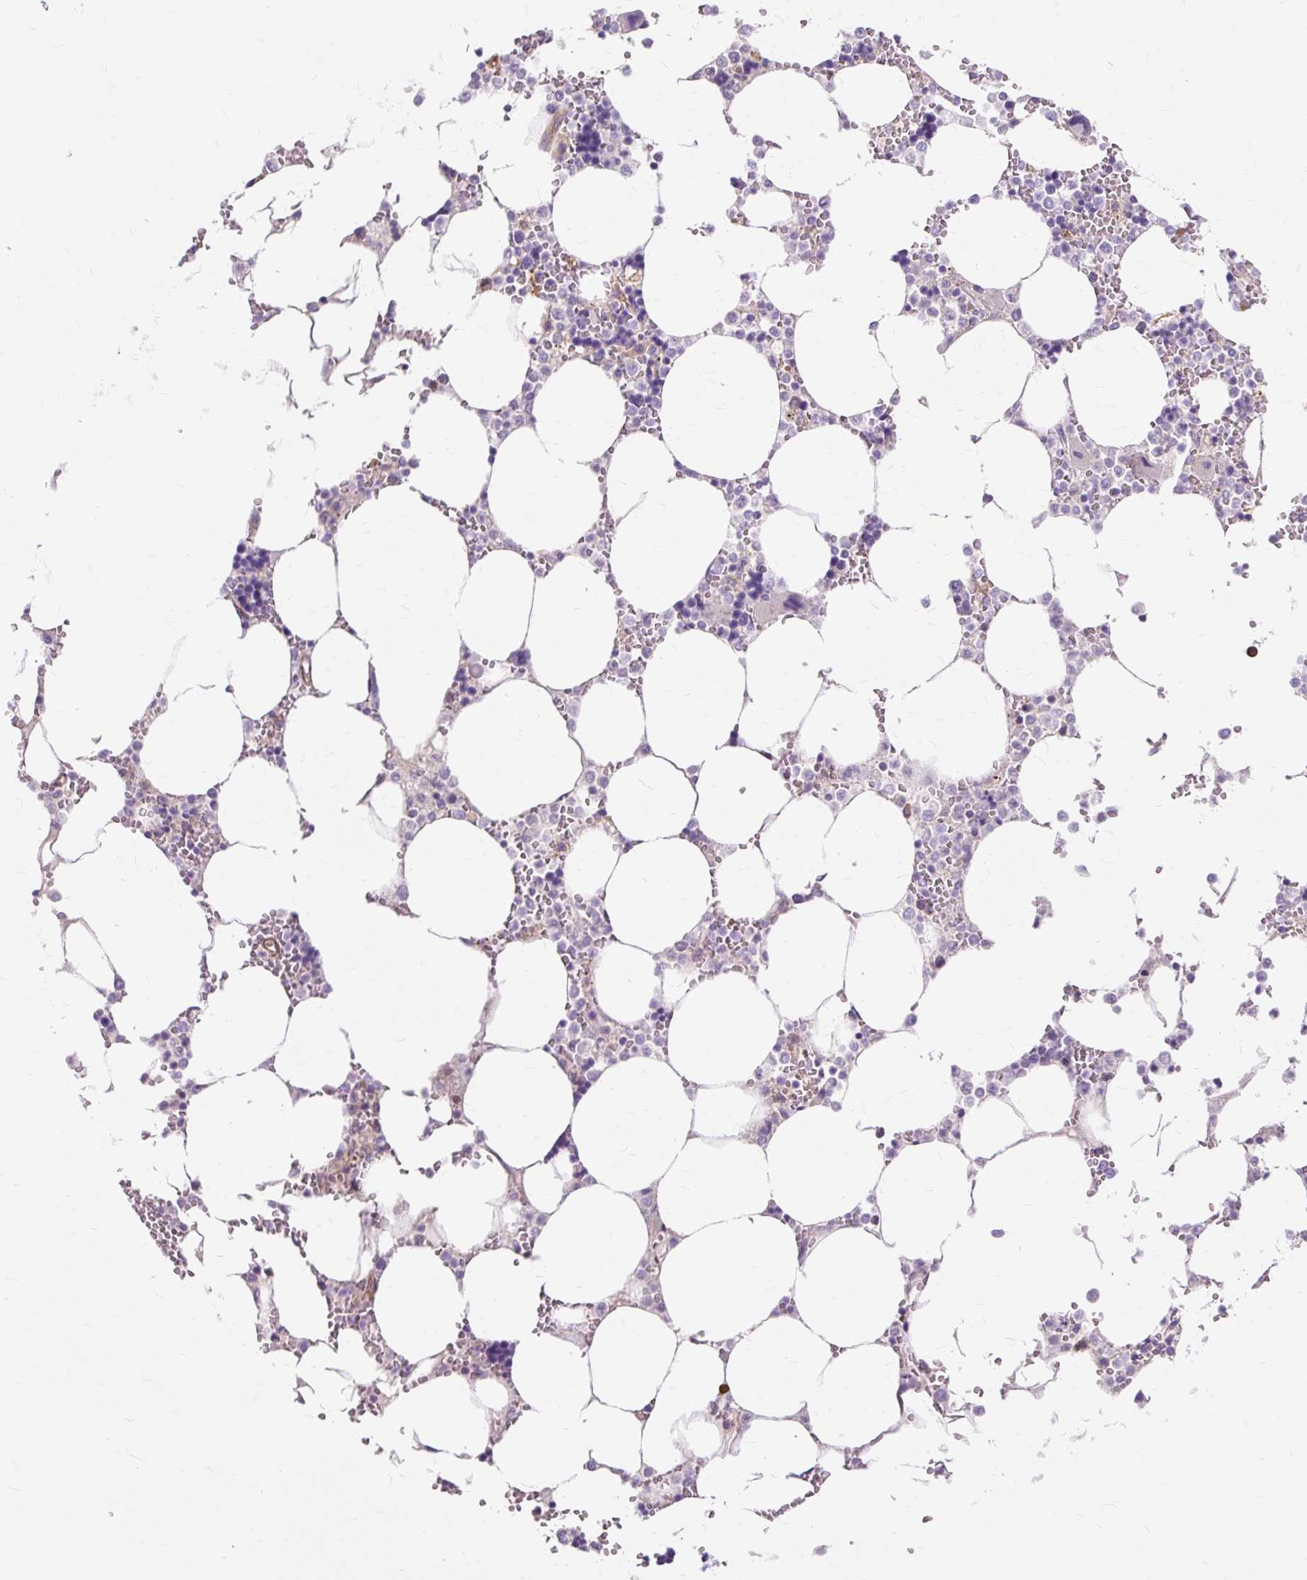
{"staining": {"intensity": "negative", "quantity": "none", "location": "none"}, "tissue": "bone marrow", "cell_type": "Hematopoietic cells", "image_type": "normal", "snomed": [{"axis": "morphology", "description": "Normal tissue, NOS"}, {"axis": "topography", "description": "Bone marrow"}], "caption": "IHC of benign human bone marrow reveals no expression in hematopoietic cells. (DAB (3,3'-diaminobenzidine) IHC, high magnification).", "gene": "DCTN4", "patient": {"sex": "male", "age": 64}}